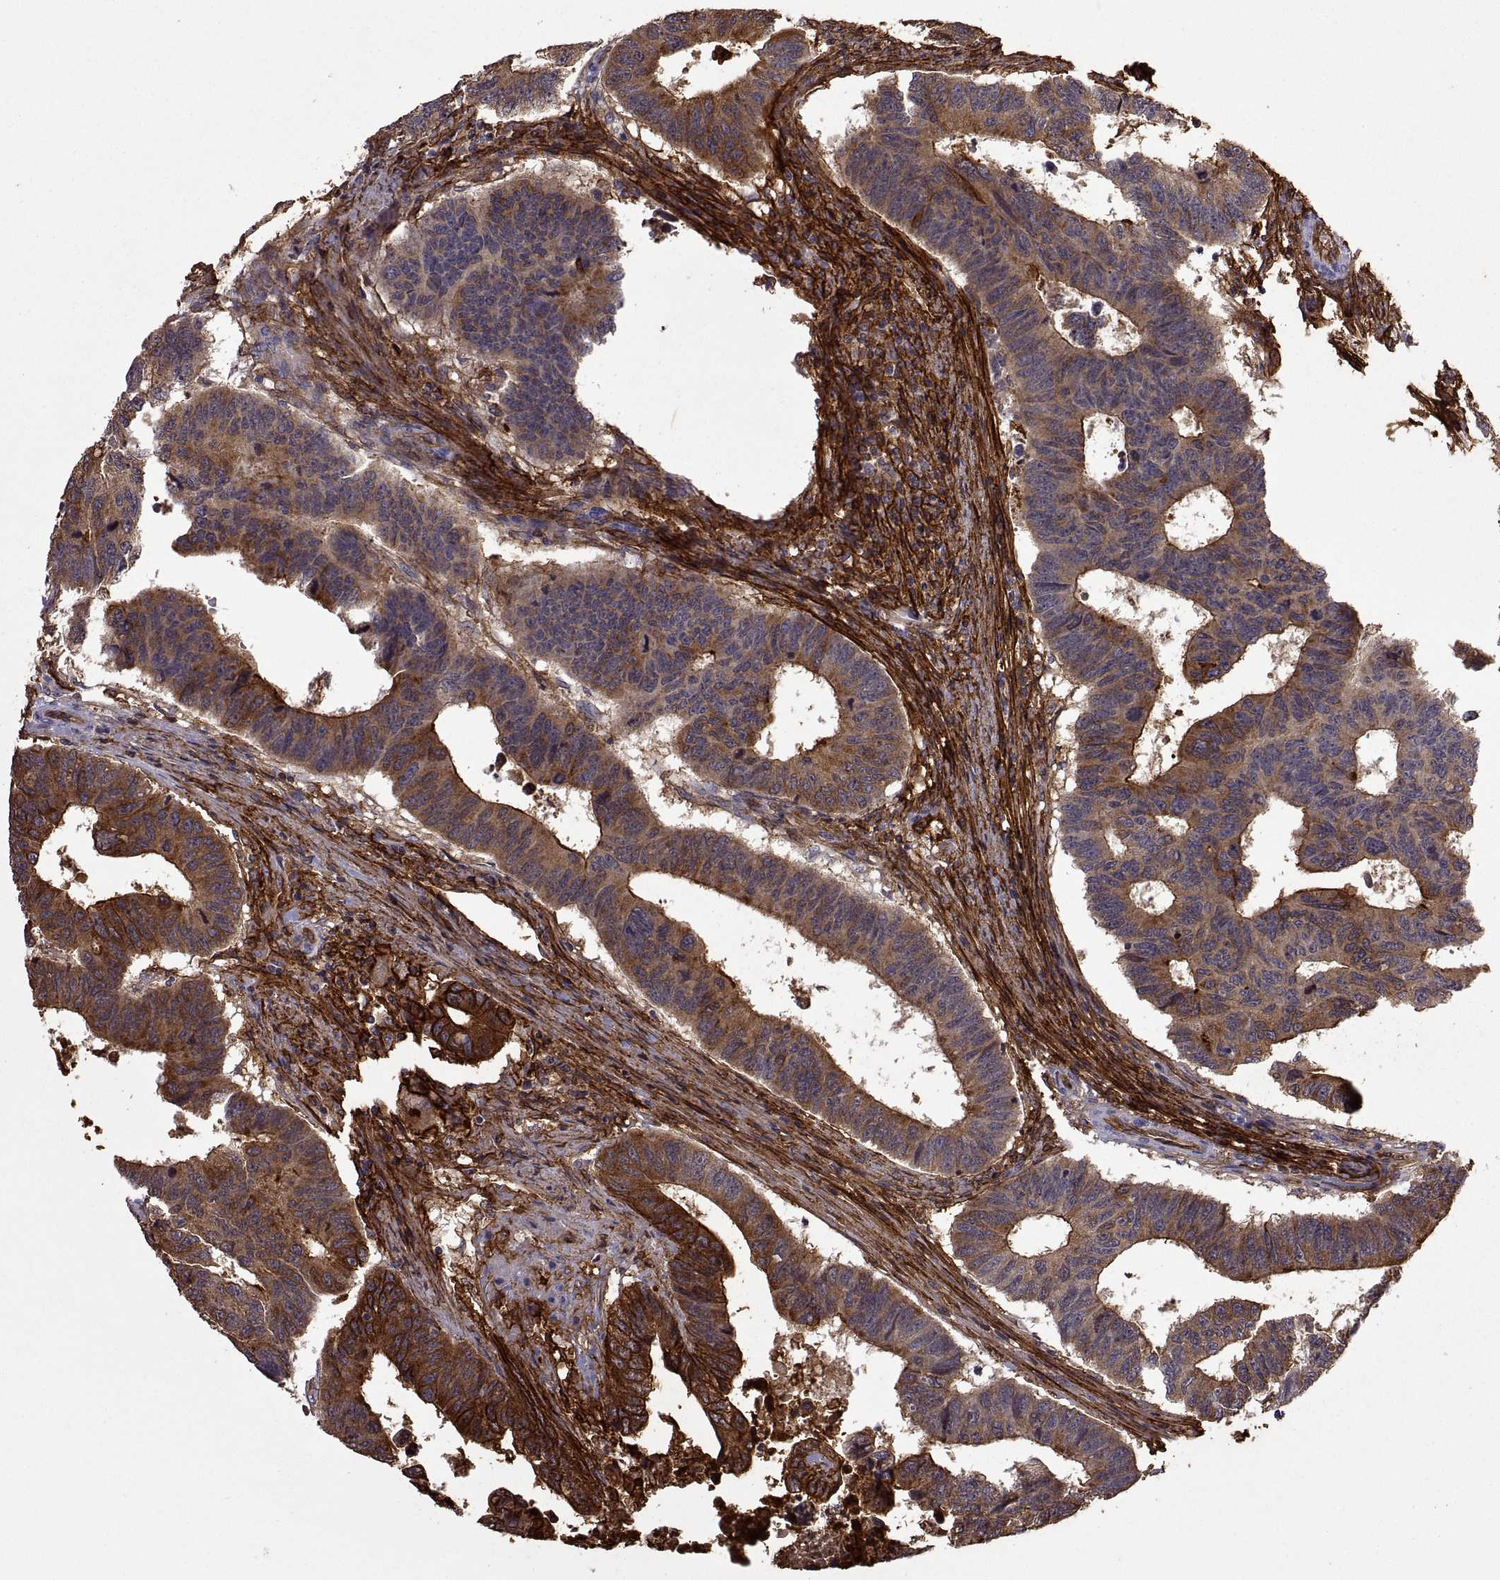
{"staining": {"intensity": "strong", "quantity": "25%-75%", "location": "cytoplasmic/membranous"}, "tissue": "colorectal cancer", "cell_type": "Tumor cells", "image_type": "cancer", "snomed": [{"axis": "morphology", "description": "Adenocarcinoma, NOS"}, {"axis": "topography", "description": "Rectum"}], "caption": "High-power microscopy captured an IHC histopathology image of adenocarcinoma (colorectal), revealing strong cytoplasmic/membranous expression in approximately 25%-75% of tumor cells.", "gene": "S100A10", "patient": {"sex": "female", "age": 85}}